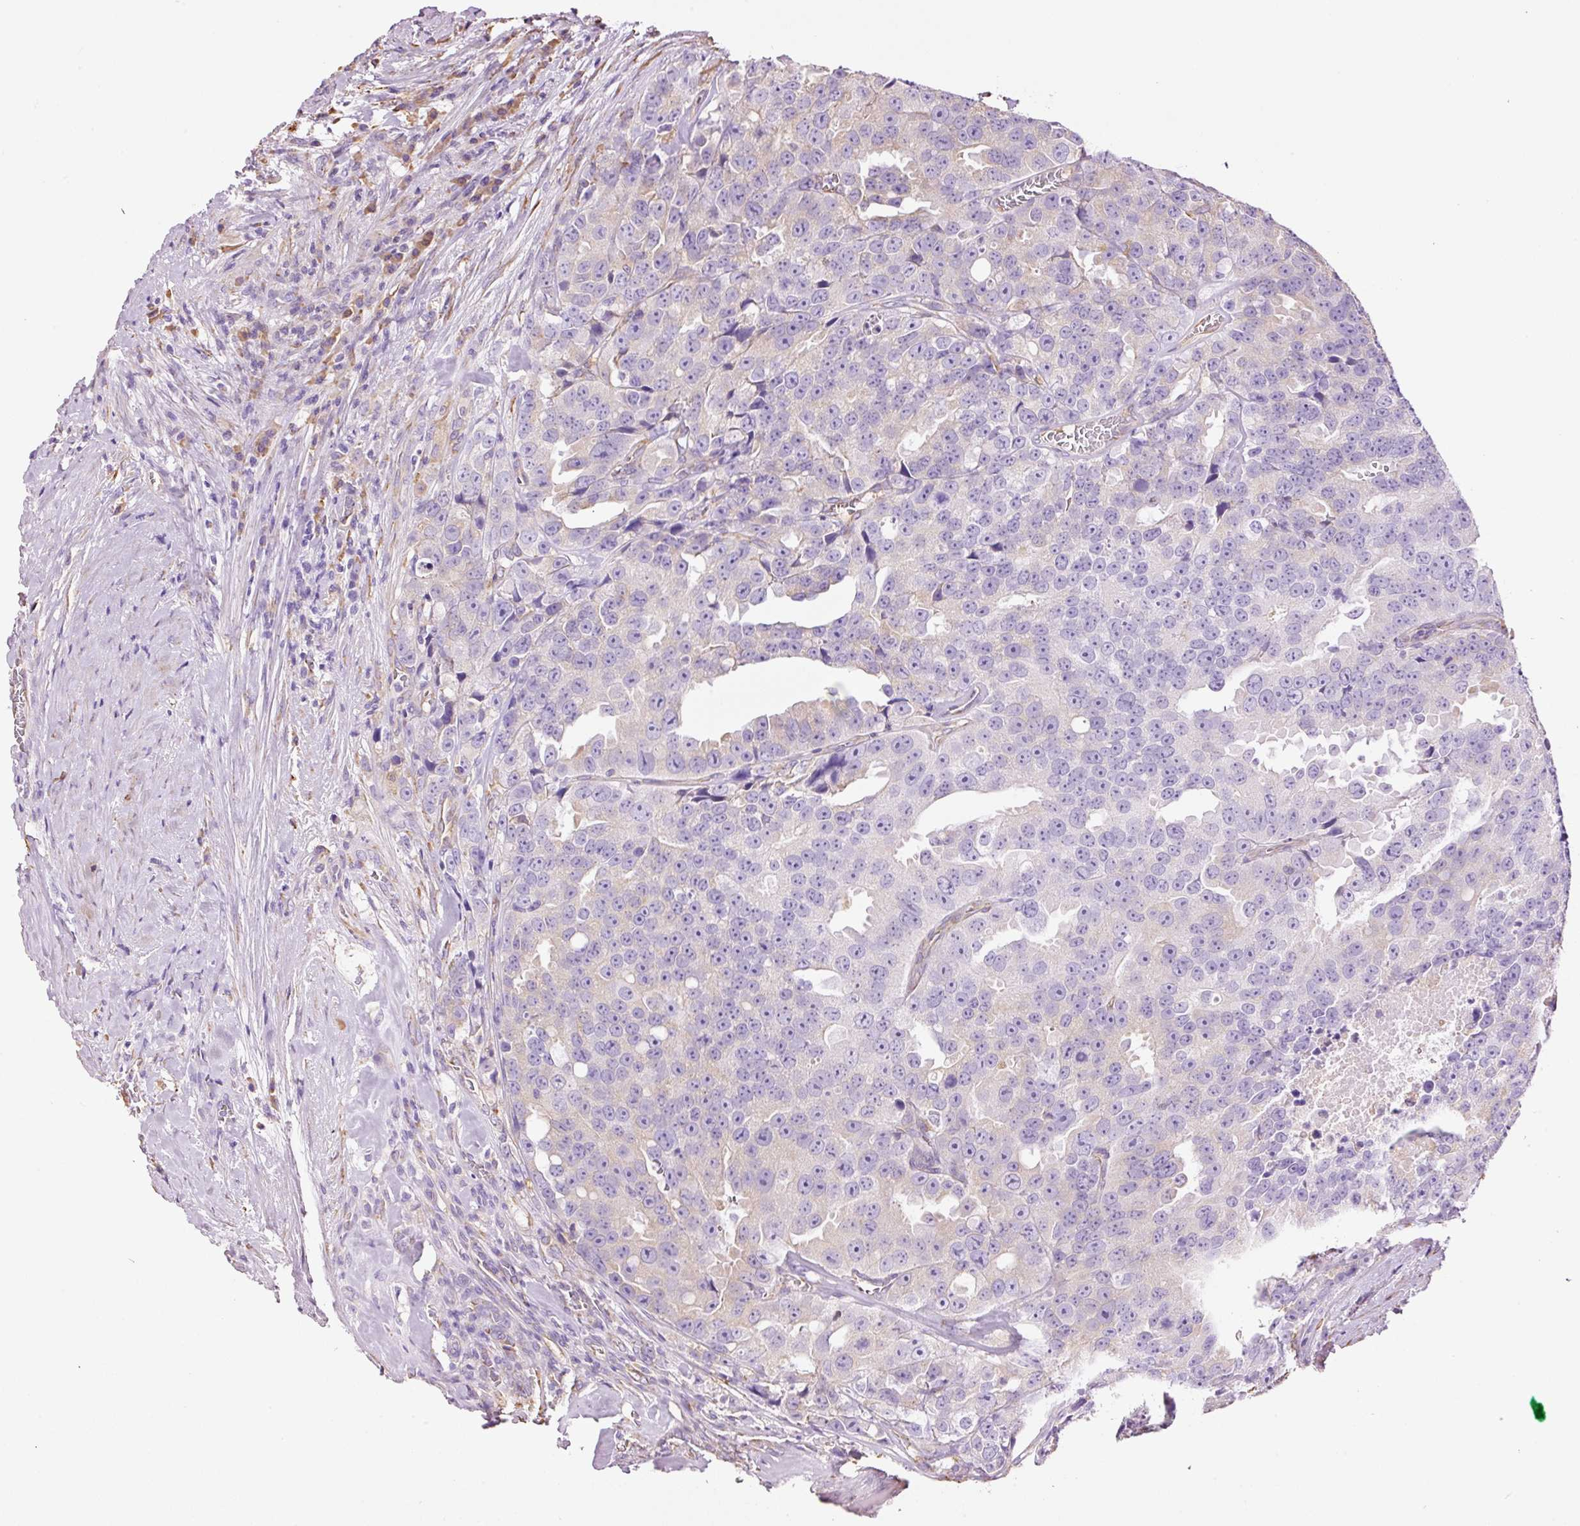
{"staining": {"intensity": "negative", "quantity": "none", "location": "none"}, "tissue": "prostate cancer", "cell_type": "Tumor cells", "image_type": "cancer", "snomed": [{"axis": "morphology", "description": "Adenocarcinoma, High grade"}, {"axis": "topography", "description": "Prostate"}], "caption": "IHC of human high-grade adenocarcinoma (prostate) exhibits no expression in tumor cells.", "gene": "GCG", "patient": {"sex": "male", "age": 71}}